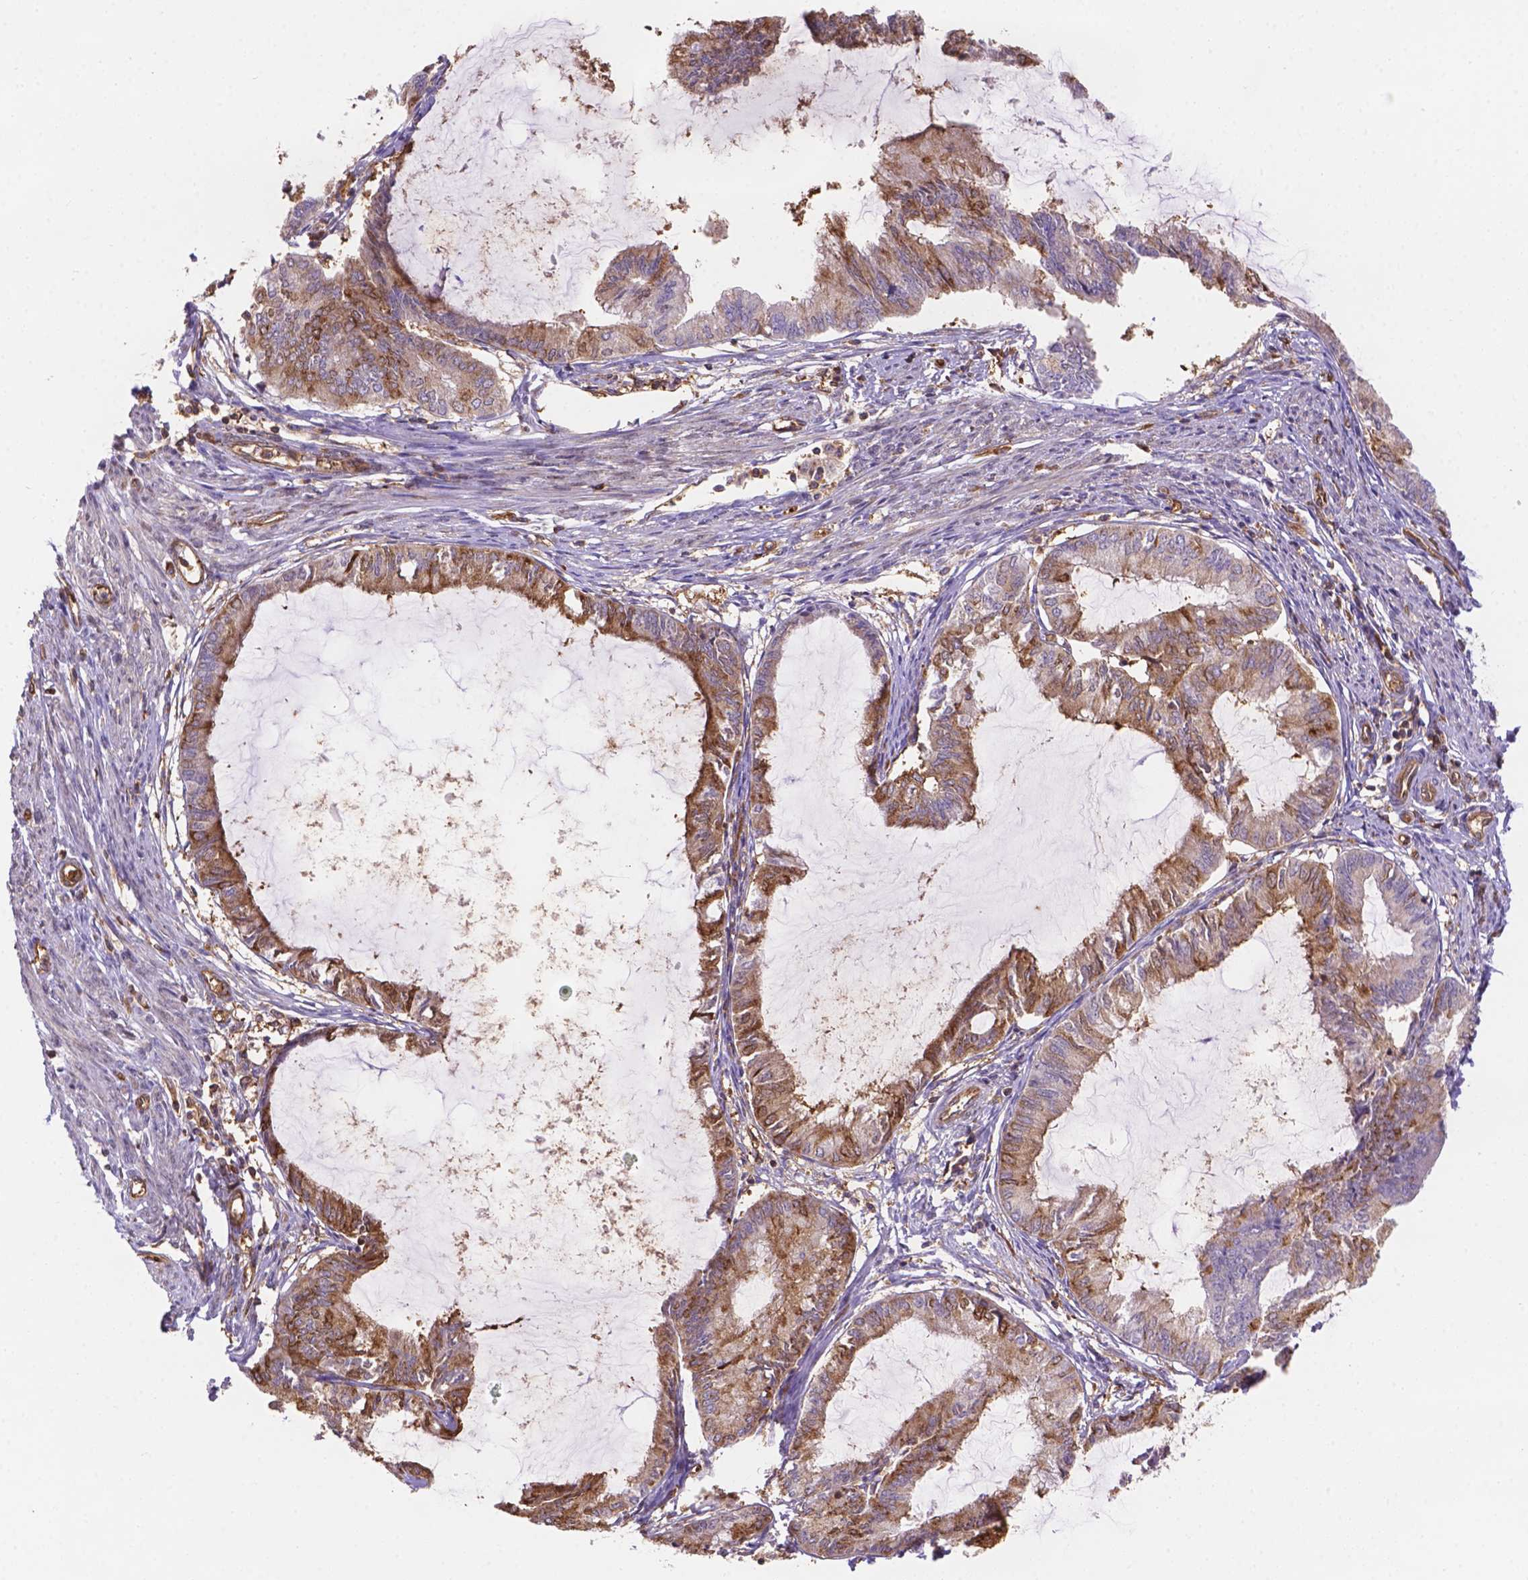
{"staining": {"intensity": "moderate", "quantity": "25%-75%", "location": "cytoplasmic/membranous"}, "tissue": "endometrial cancer", "cell_type": "Tumor cells", "image_type": "cancer", "snomed": [{"axis": "morphology", "description": "Adenocarcinoma, NOS"}, {"axis": "topography", "description": "Endometrium"}], "caption": "IHC photomicrograph of neoplastic tissue: endometrial cancer stained using immunohistochemistry displays medium levels of moderate protein expression localized specifically in the cytoplasmic/membranous of tumor cells, appearing as a cytoplasmic/membranous brown color.", "gene": "DMWD", "patient": {"sex": "female", "age": 86}}